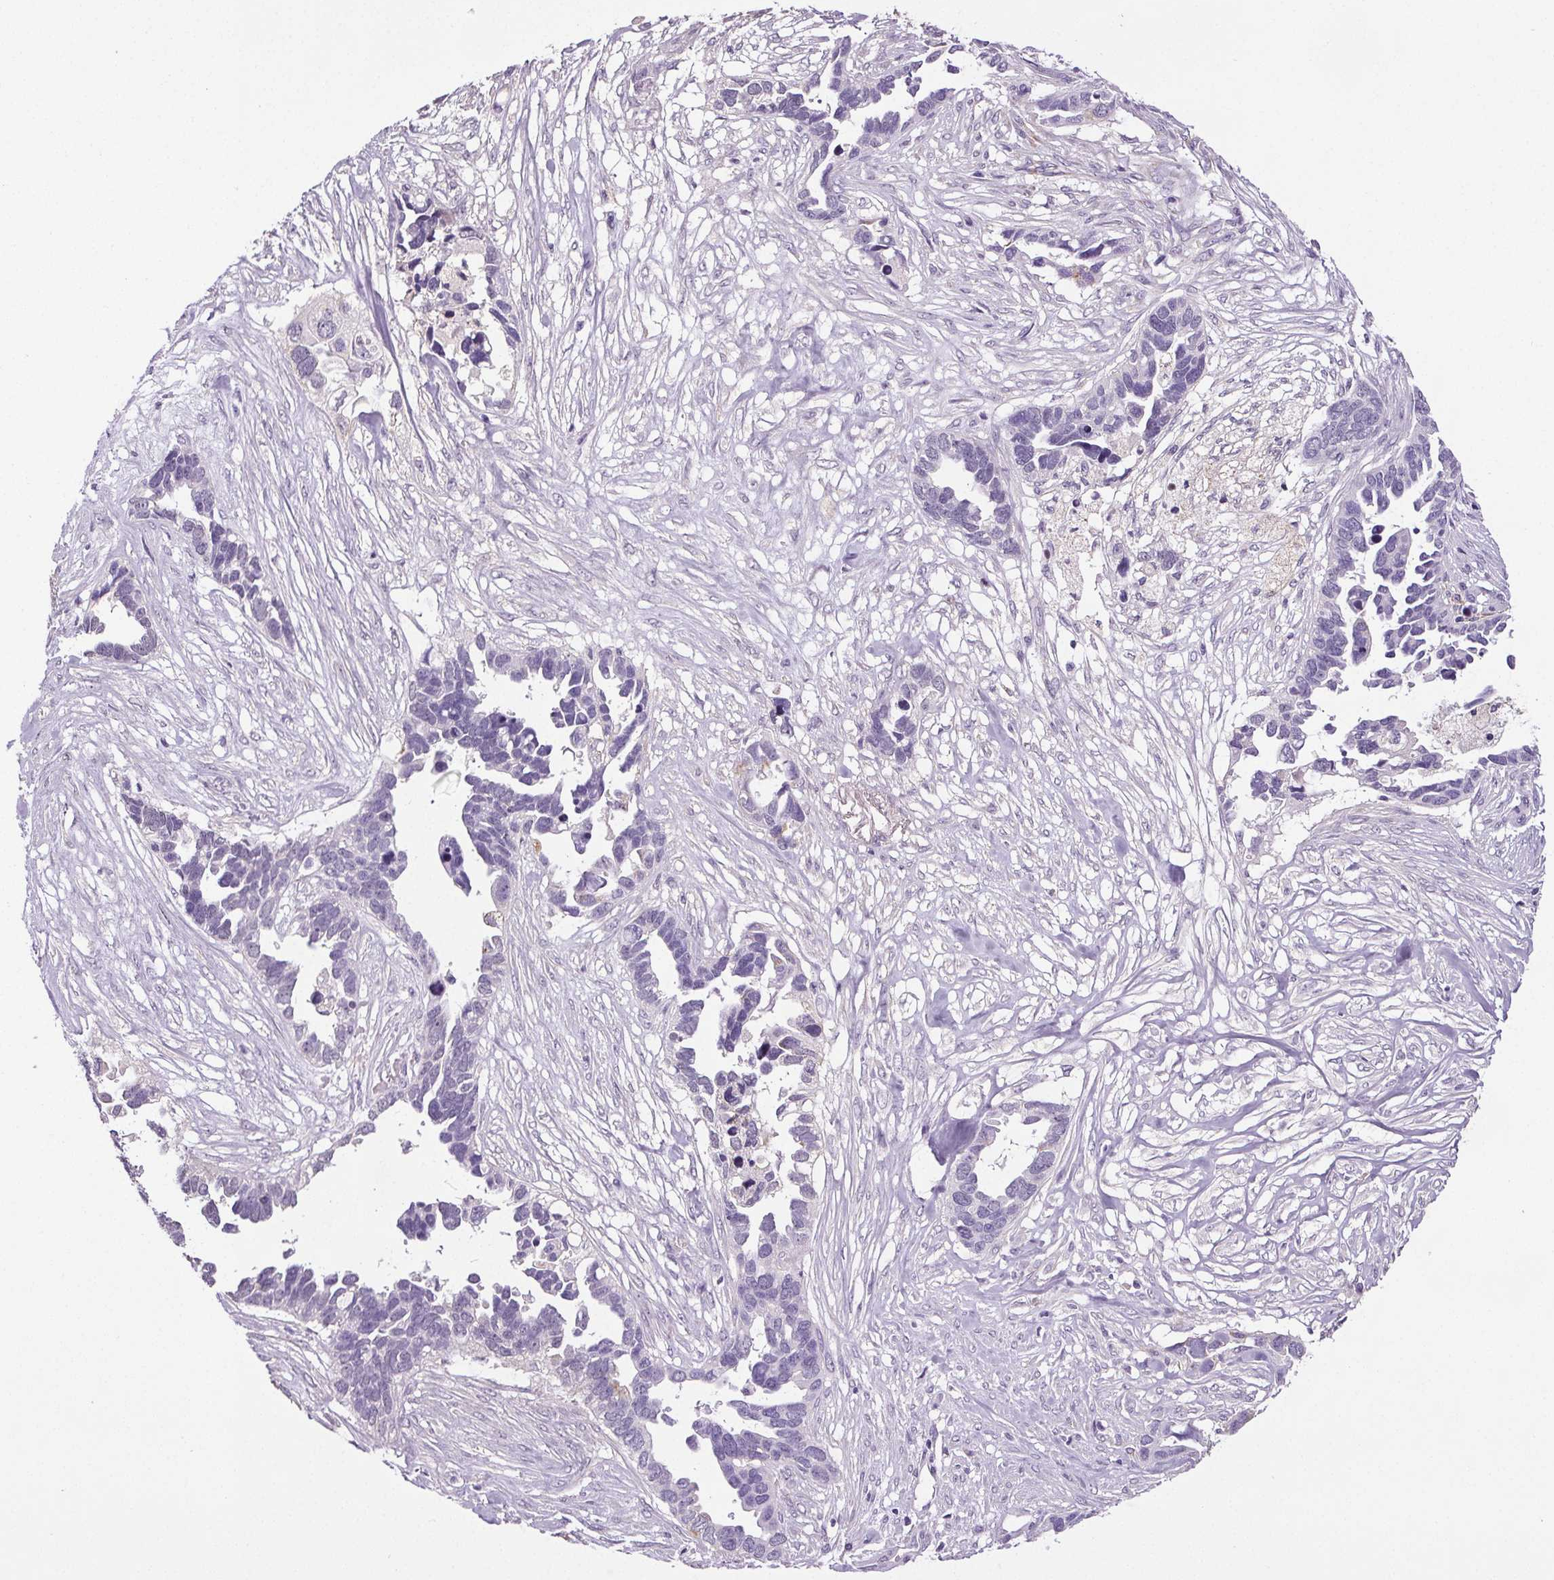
{"staining": {"intensity": "negative", "quantity": "none", "location": "none"}, "tissue": "ovarian cancer", "cell_type": "Tumor cells", "image_type": "cancer", "snomed": [{"axis": "morphology", "description": "Cystadenocarcinoma, serous, NOS"}, {"axis": "topography", "description": "Ovary"}], "caption": "This is a photomicrograph of immunohistochemistry (IHC) staining of ovarian cancer, which shows no positivity in tumor cells.", "gene": "GPIHBP1", "patient": {"sex": "female", "age": 54}}